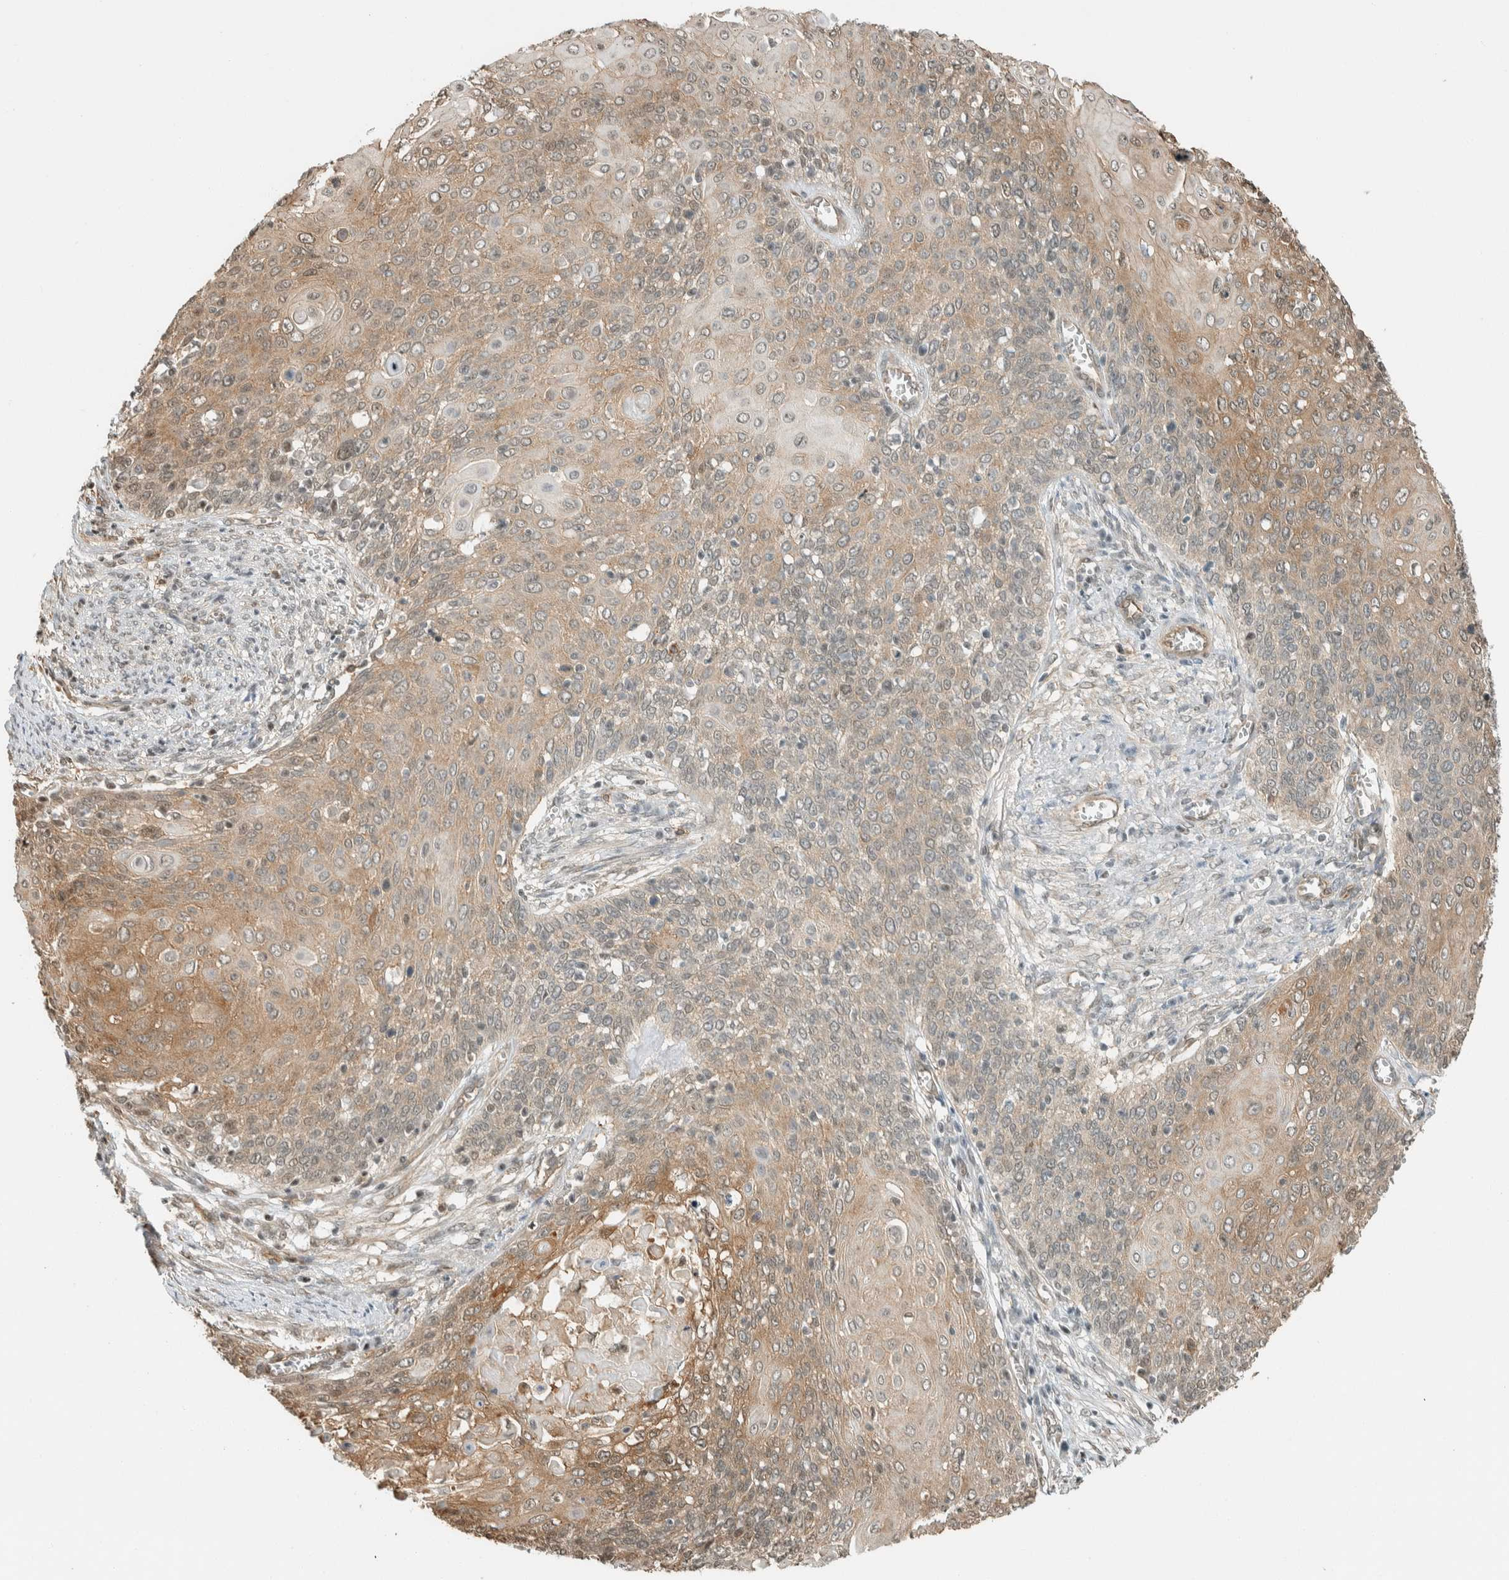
{"staining": {"intensity": "weak", "quantity": ">75%", "location": "cytoplasmic/membranous,nuclear"}, "tissue": "cervical cancer", "cell_type": "Tumor cells", "image_type": "cancer", "snomed": [{"axis": "morphology", "description": "Squamous cell carcinoma, NOS"}, {"axis": "topography", "description": "Cervix"}], "caption": "Tumor cells exhibit low levels of weak cytoplasmic/membranous and nuclear staining in about >75% of cells in squamous cell carcinoma (cervical).", "gene": "NIBAN2", "patient": {"sex": "female", "age": 39}}